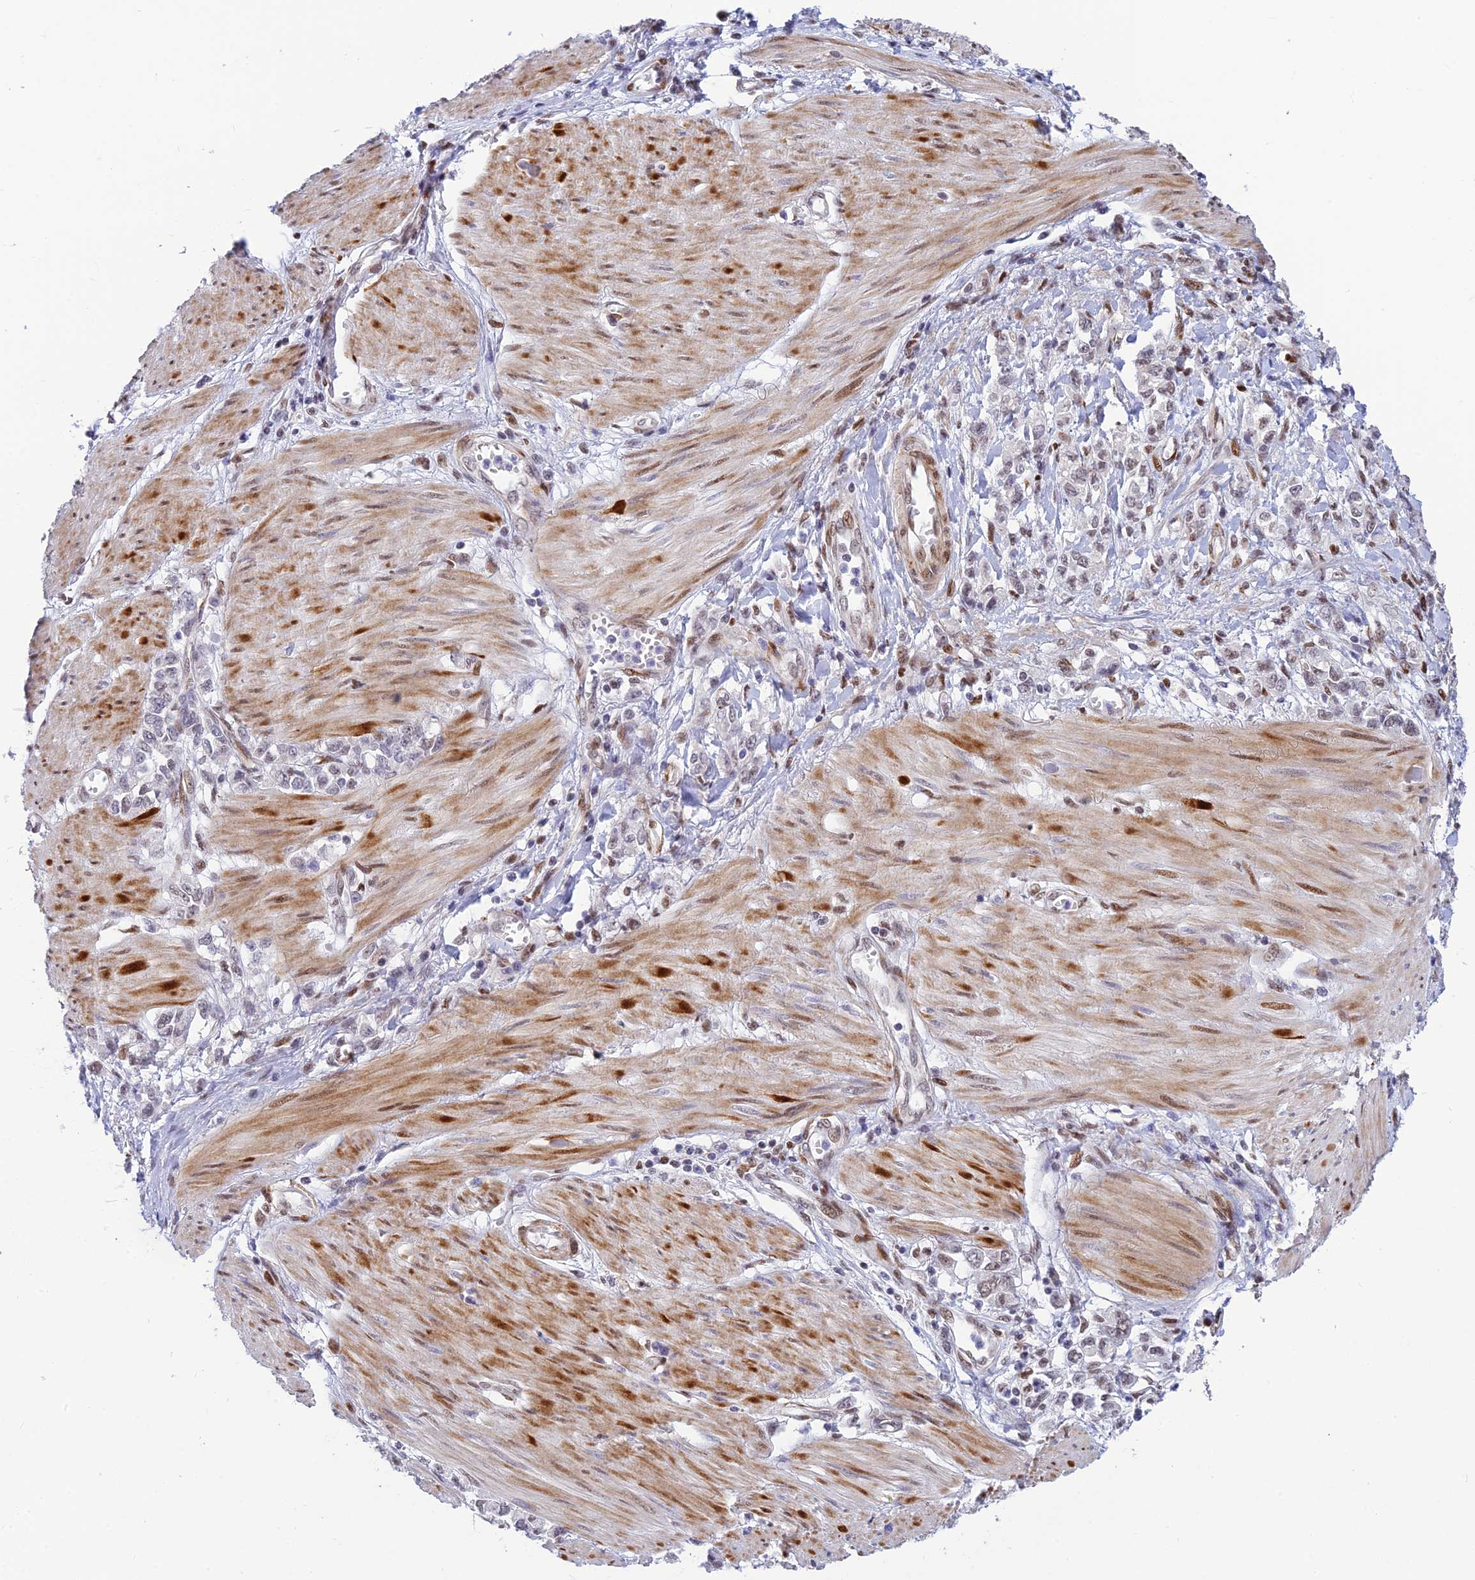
{"staining": {"intensity": "weak", "quantity": "25%-75%", "location": "nuclear"}, "tissue": "stomach cancer", "cell_type": "Tumor cells", "image_type": "cancer", "snomed": [{"axis": "morphology", "description": "Adenocarcinoma, NOS"}, {"axis": "topography", "description": "Stomach"}], "caption": "Protein analysis of stomach cancer tissue exhibits weak nuclear expression in approximately 25%-75% of tumor cells.", "gene": "CLK4", "patient": {"sex": "female", "age": 76}}